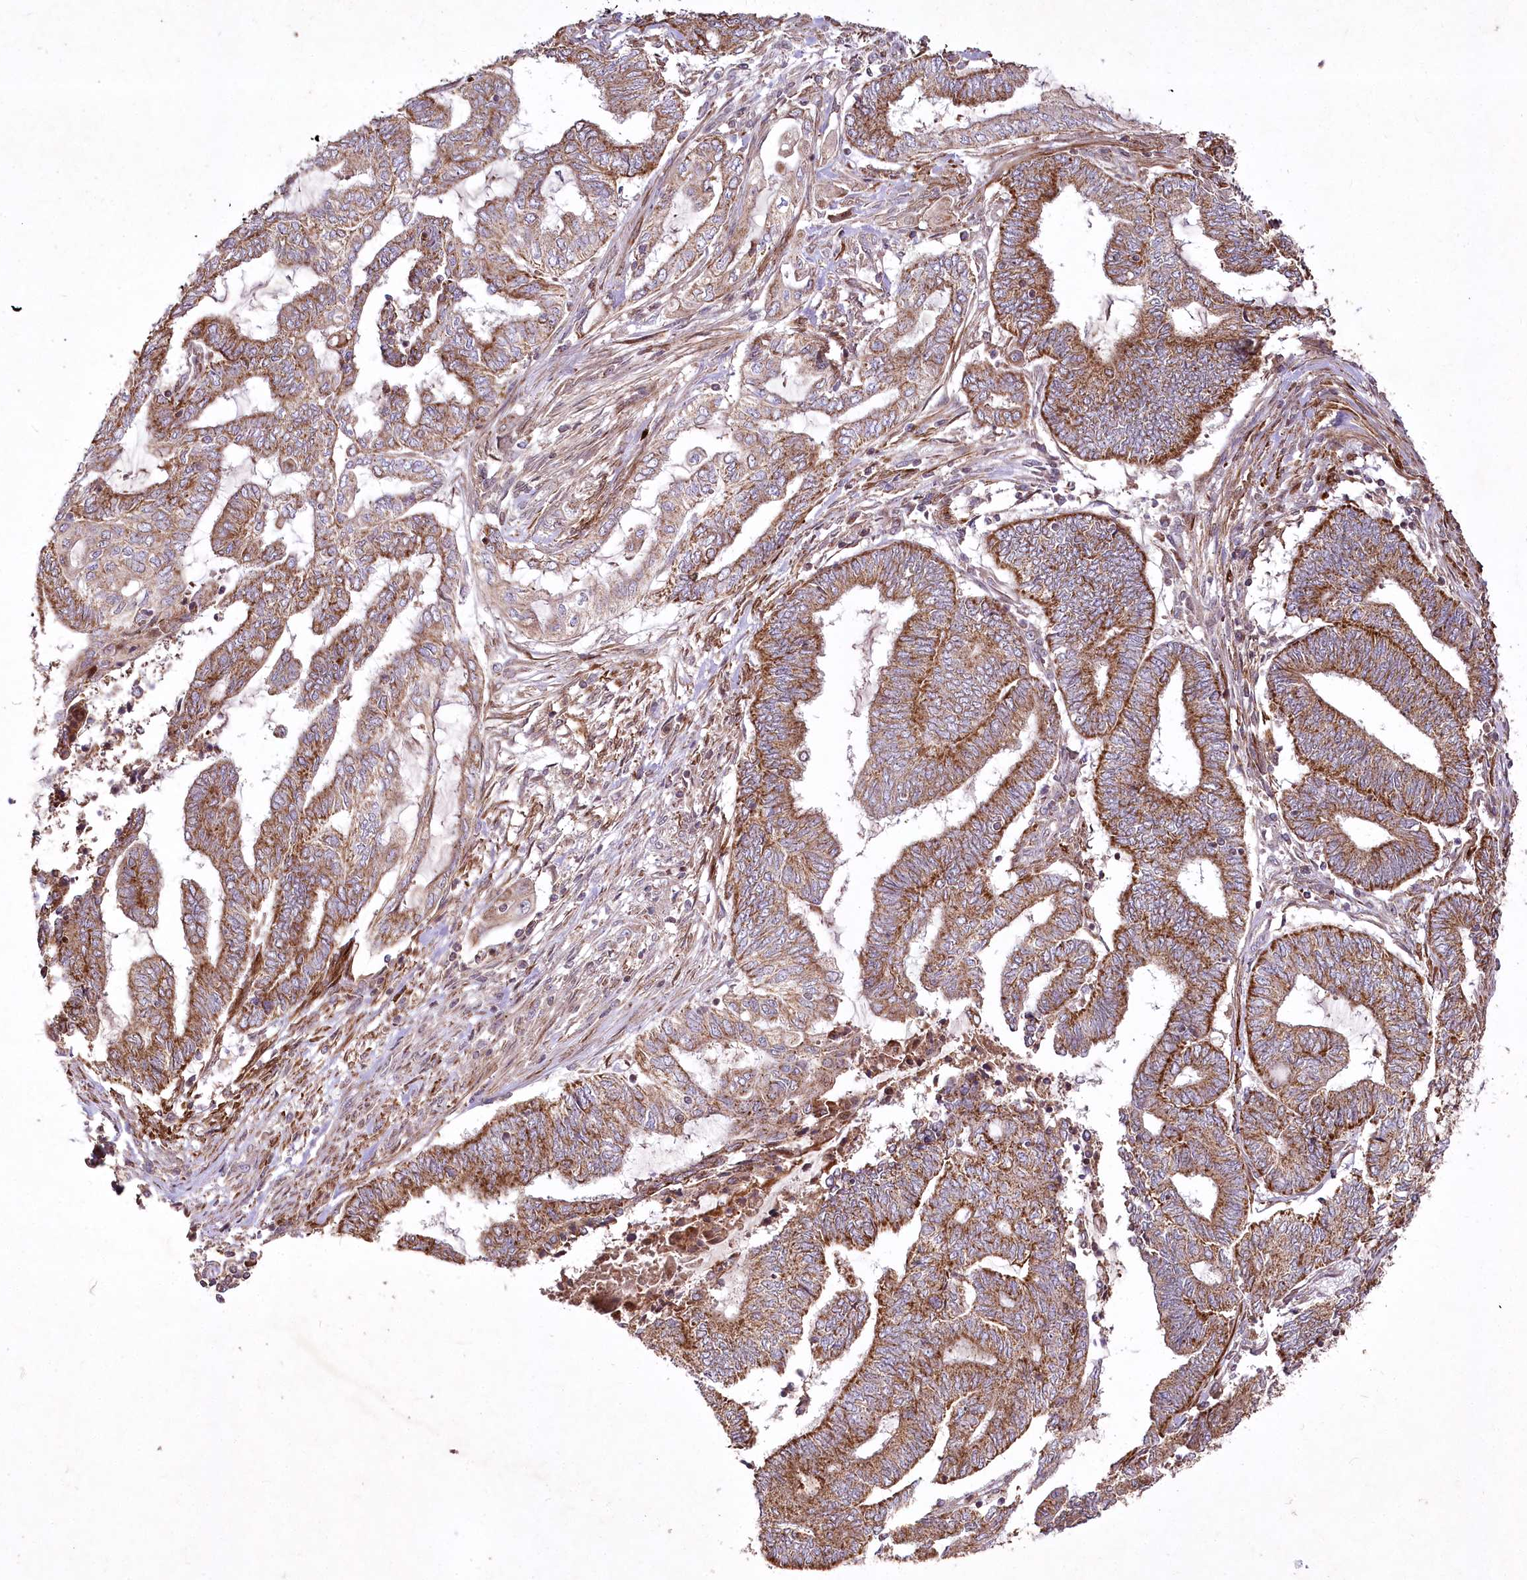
{"staining": {"intensity": "moderate", "quantity": ">75%", "location": "cytoplasmic/membranous"}, "tissue": "endometrial cancer", "cell_type": "Tumor cells", "image_type": "cancer", "snomed": [{"axis": "morphology", "description": "Adenocarcinoma, NOS"}, {"axis": "topography", "description": "Uterus"}, {"axis": "topography", "description": "Endometrium"}], "caption": "High-magnification brightfield microscopy of adenocarcinoma (endometrial) stained with DAB (3,3'-diaminobenzidine) (brown) and counterstained with hematoxylin (blue). tumor cells exhibit moderate cytoplasmic/membranous staining is identified in approximately>75% of cells.", "gene": "PSTK", "patient": {"sex": "female", "age": 70}}